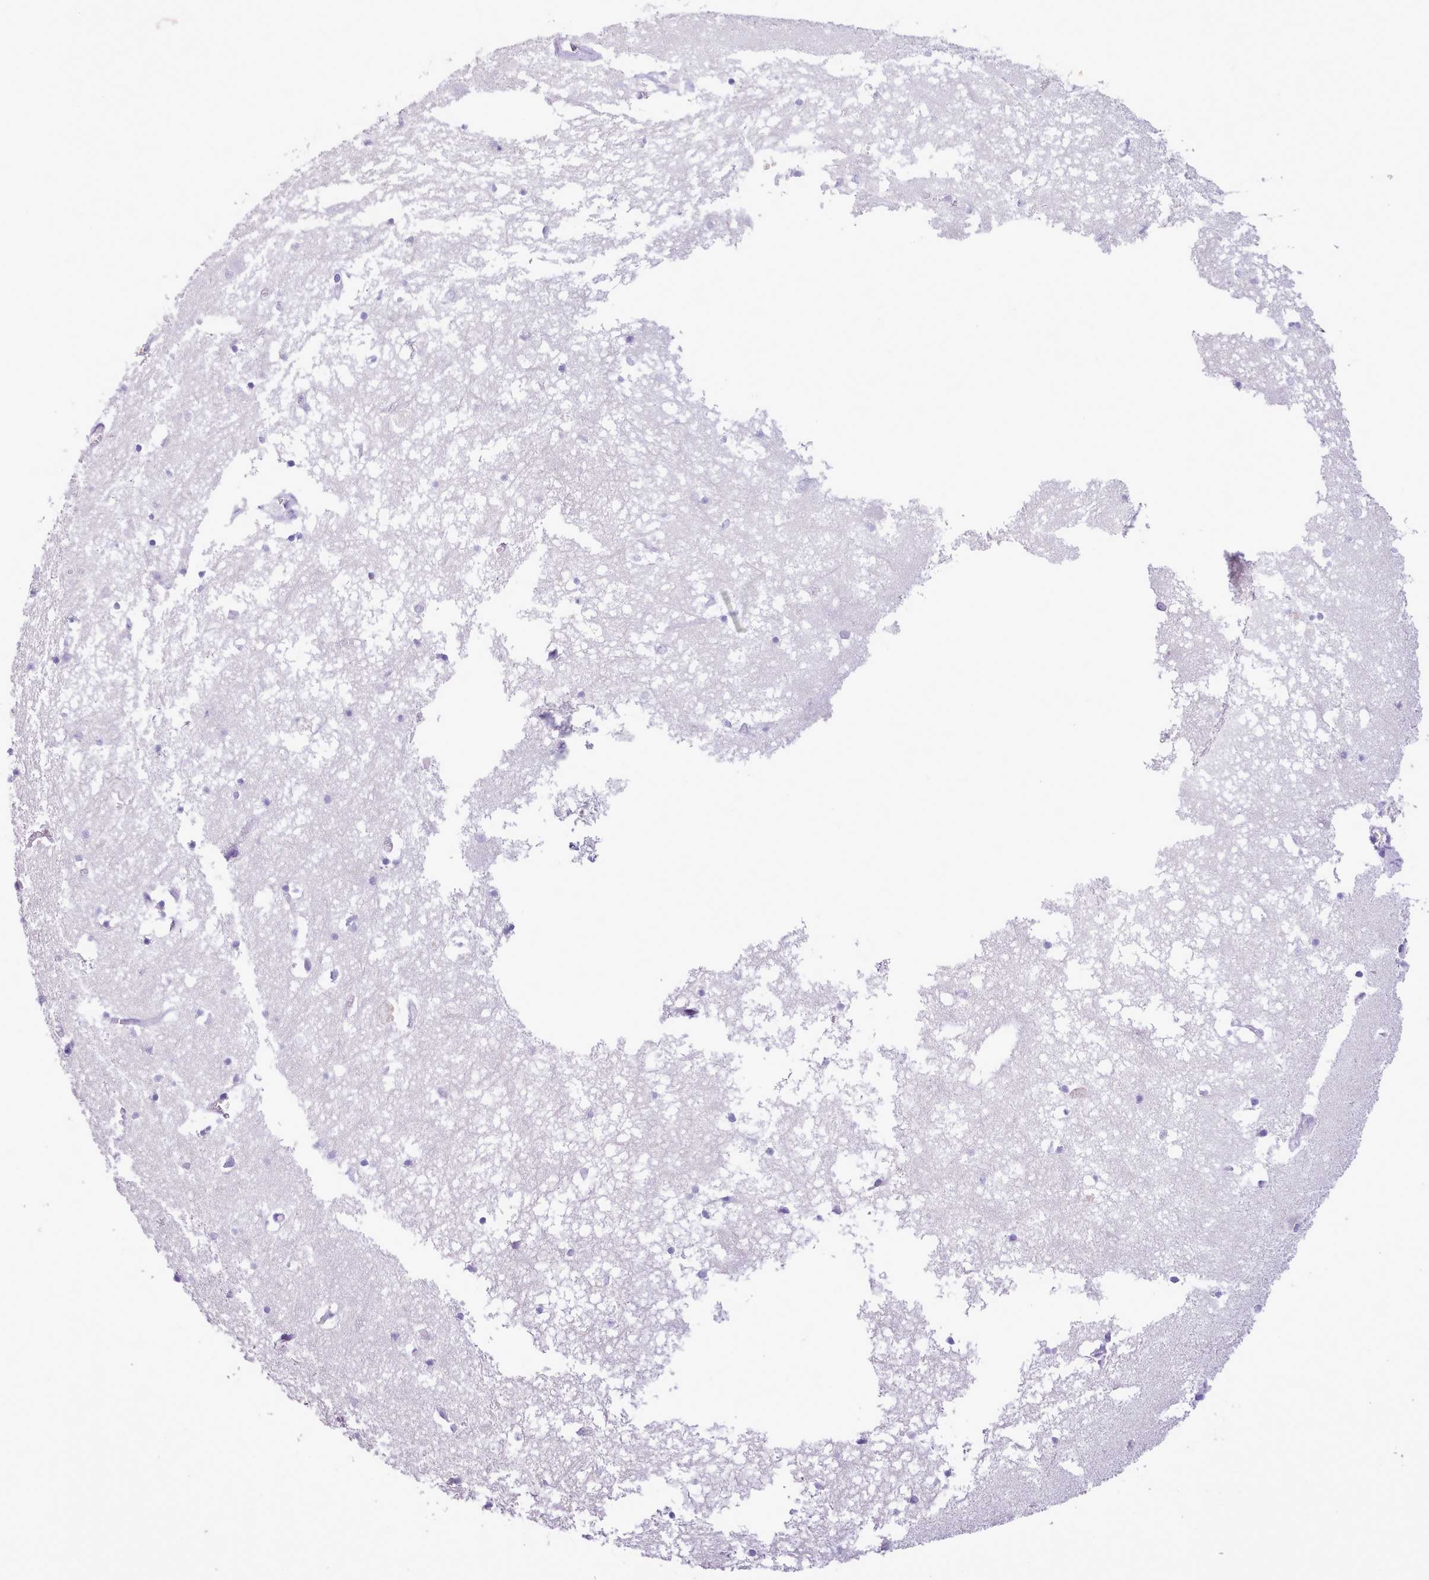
{"staining": {"intensity": "negative", "quantity": "none", "location": "none"}, "tissue": "hippocampus", "cell_type": "Glial cells", "image_type": "normal", "snomed": [{"axis": "morphology", "description": "Normal tissue, NOS"}, {"axis": "topography", "description": "Hippocampus"}], "caption": "This photomicrograph is of normal hippocampus stained with IHC to label a protein in brown with the nuclei are counter-stained blue. There is no expression in glial cells.", "gene": "CCL1", "patient": {"sex": "male", "age": 70}}